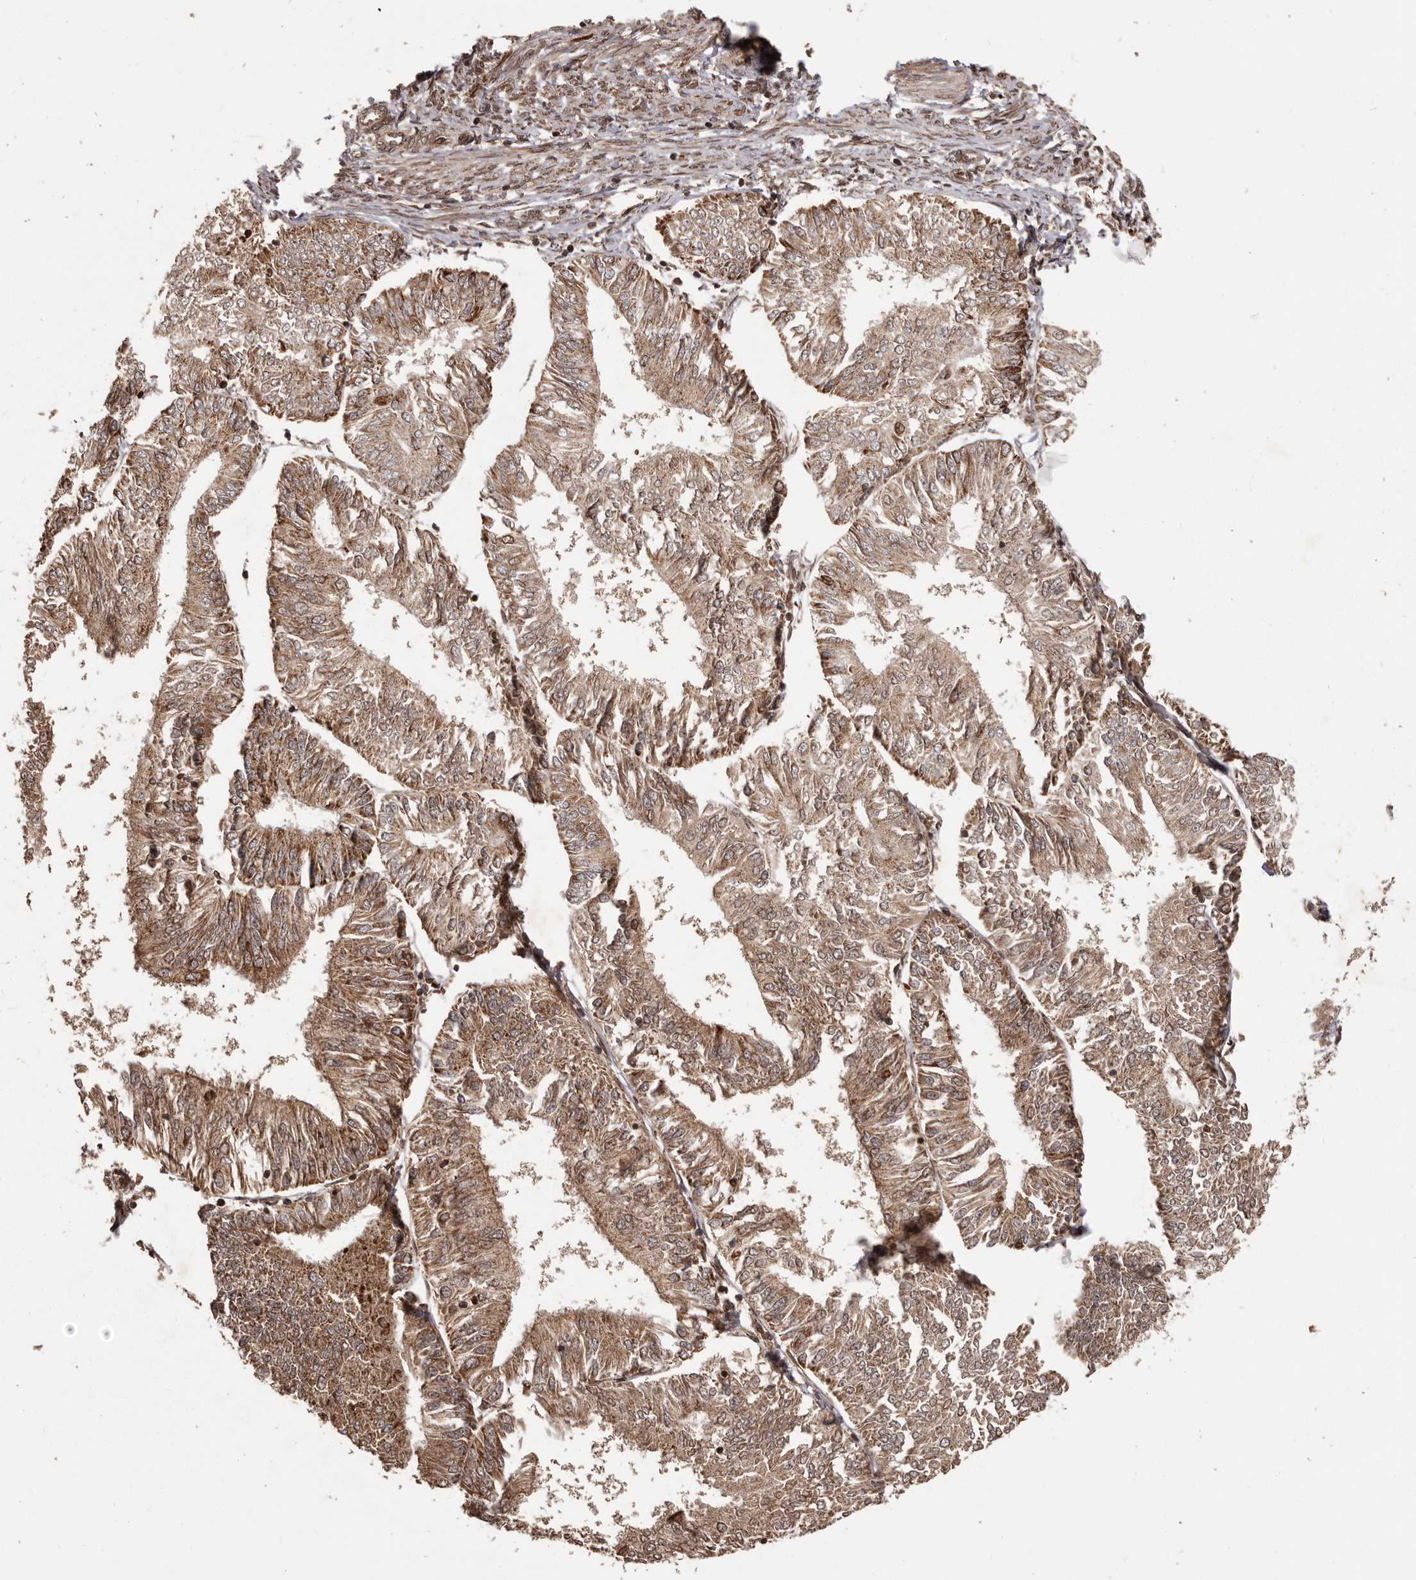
{"staining": {"intensity": "strong", "quantity": ">75%", "location": "cytoplasmic/membranous"}, "tissue": "endometrial cancer", "cell_type": "Tumor cells", "image_type": "cancer", "snomed": [{"axis": "morphology", "description": "Adenocarcinoma, NOS"}, {"axis": "topography", "description": "Endometrium"}], "caption": "A high-resolution micrograph shows immunohistochemistry staining of adenocarcinoma (endometrial), which demonstrates strong cytoplasmic/membranous staining in approximately >75% of tumor cells. (DAB (3,3'-diaminobenzidine) = brown stain, brightfield microscopy at high magnification).", "gene": "CHRM2", "patient": {"sex": "female", "age": 58}}